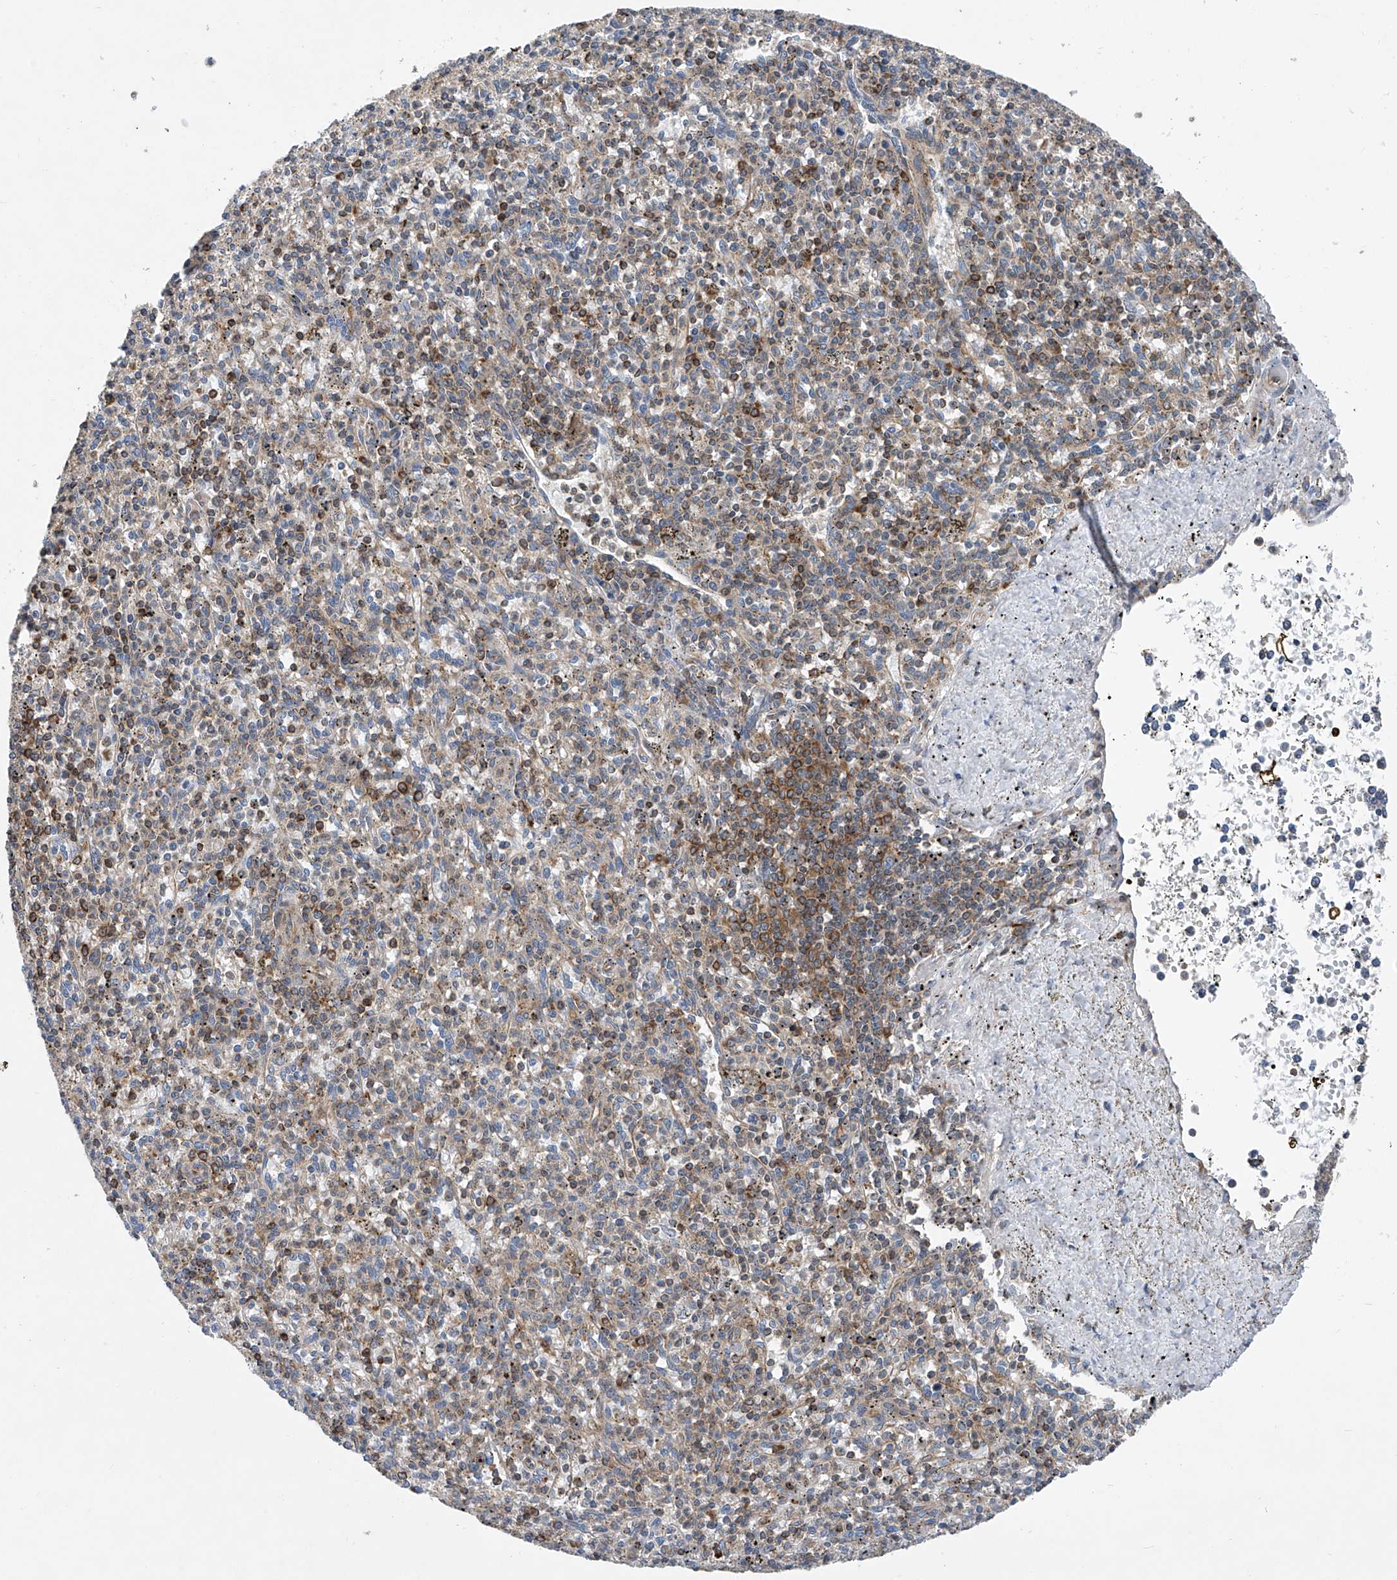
{"staining": {"intensity": "moderate", "quantity": "<25%", "location": "cytoplasmic/membranous"}, "tissue": "spleen", "cell_type": "Cells in red pulp", "image_type": "normal", "snomed": [{"axis": "morphology", "description": "Normal tissue, NOS"}, {"axis": "topography", "description": "Spleen"}], "caption": "Normal spleen shows moderate cytoplasmic/membranous positivity in about <25% of cells in red pulp Using DAB (3,3'-diaminobenzidine) (brown) and hematoxylin (blue) stains, captured at high magnification using brightfield microscopy..", "gene": "TRIM38", "patient": {"sex": "male", "age": 72}}